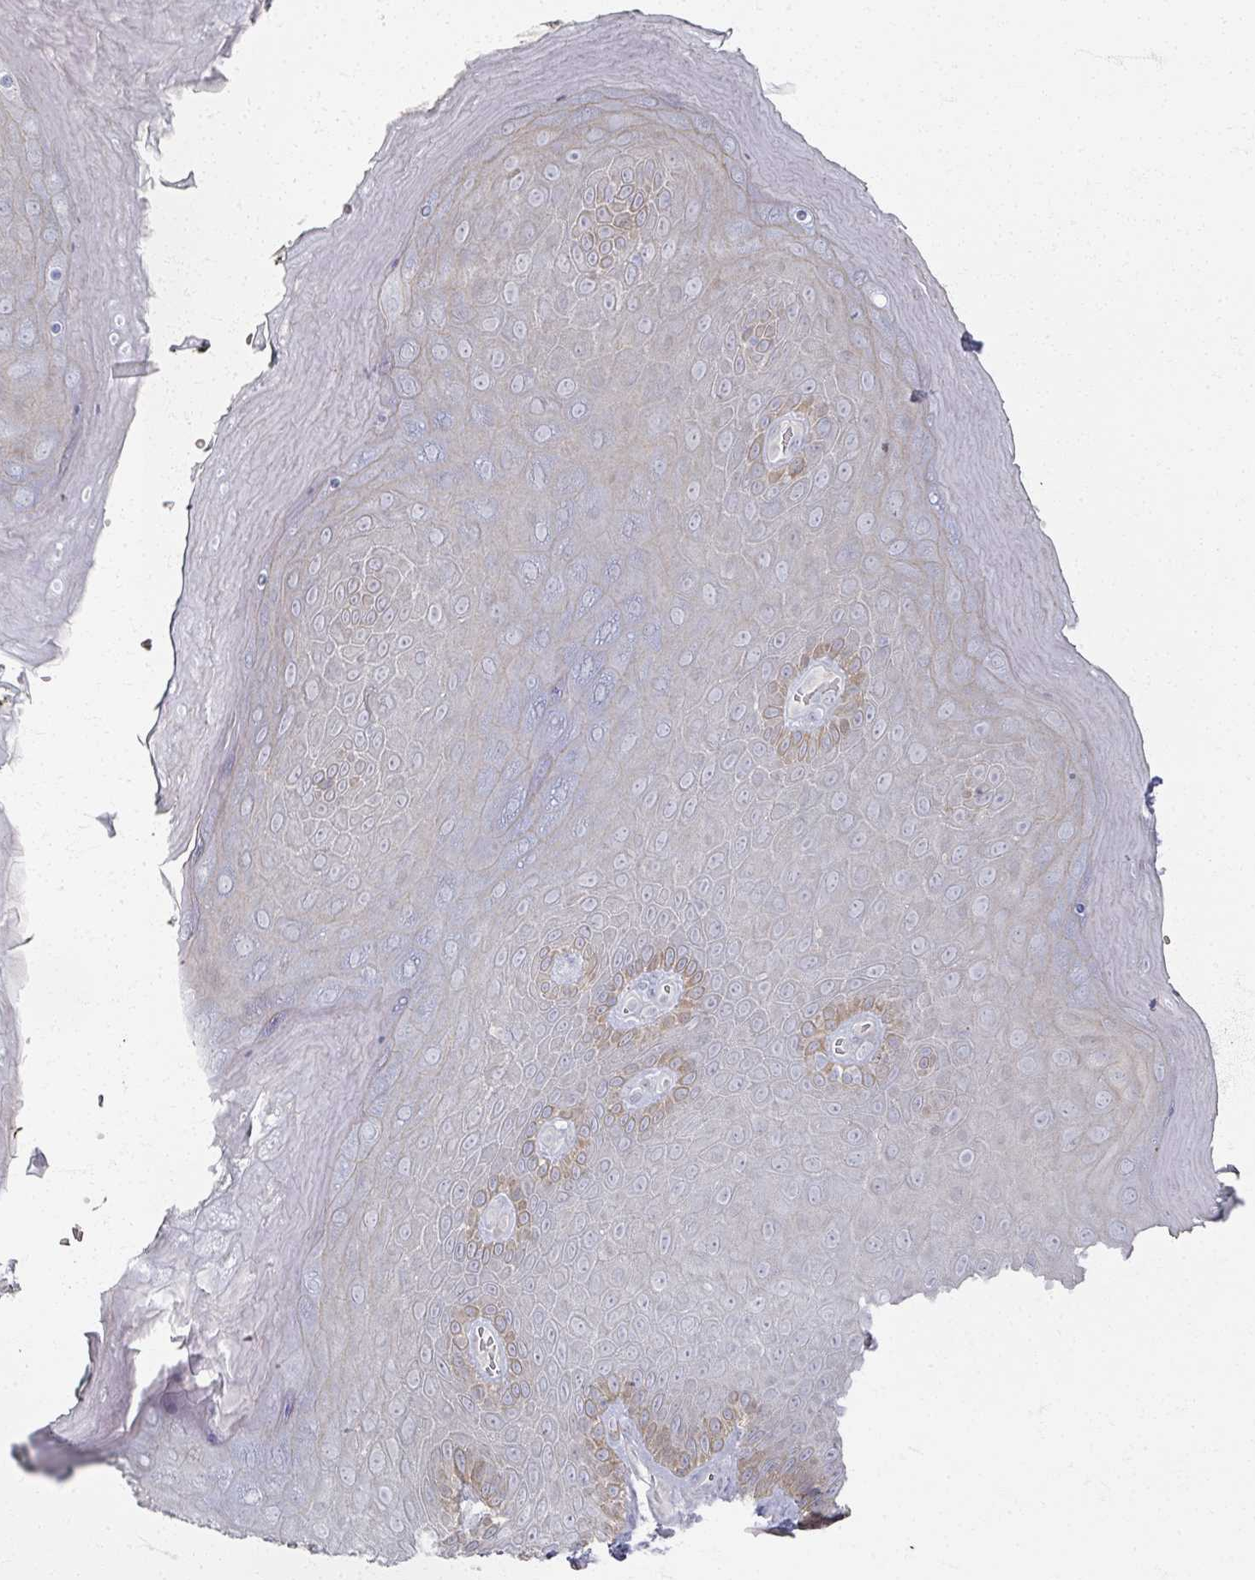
{"staining": {"intensity": "weak", "quantity": "<25%", "location": "cytoplasmic/membranous"}, "tissue": "skin", "cell_type": "Epidermal cells", "image_type": "normal", "snomed": [{"axis": "morphology", "description": "Normal tissue, NOS"}, {"axis": "topography", "description": "Anal"}, {"axis": "topography", "description": "Peripheral nerve tissue"}], "caption": "There is no significant positivity in epidermal cells of skin. (IHC, brightfield microscopy, high magnification).", "gene": "TTYH3", "patient": {"sex": "male", "age": 53}}